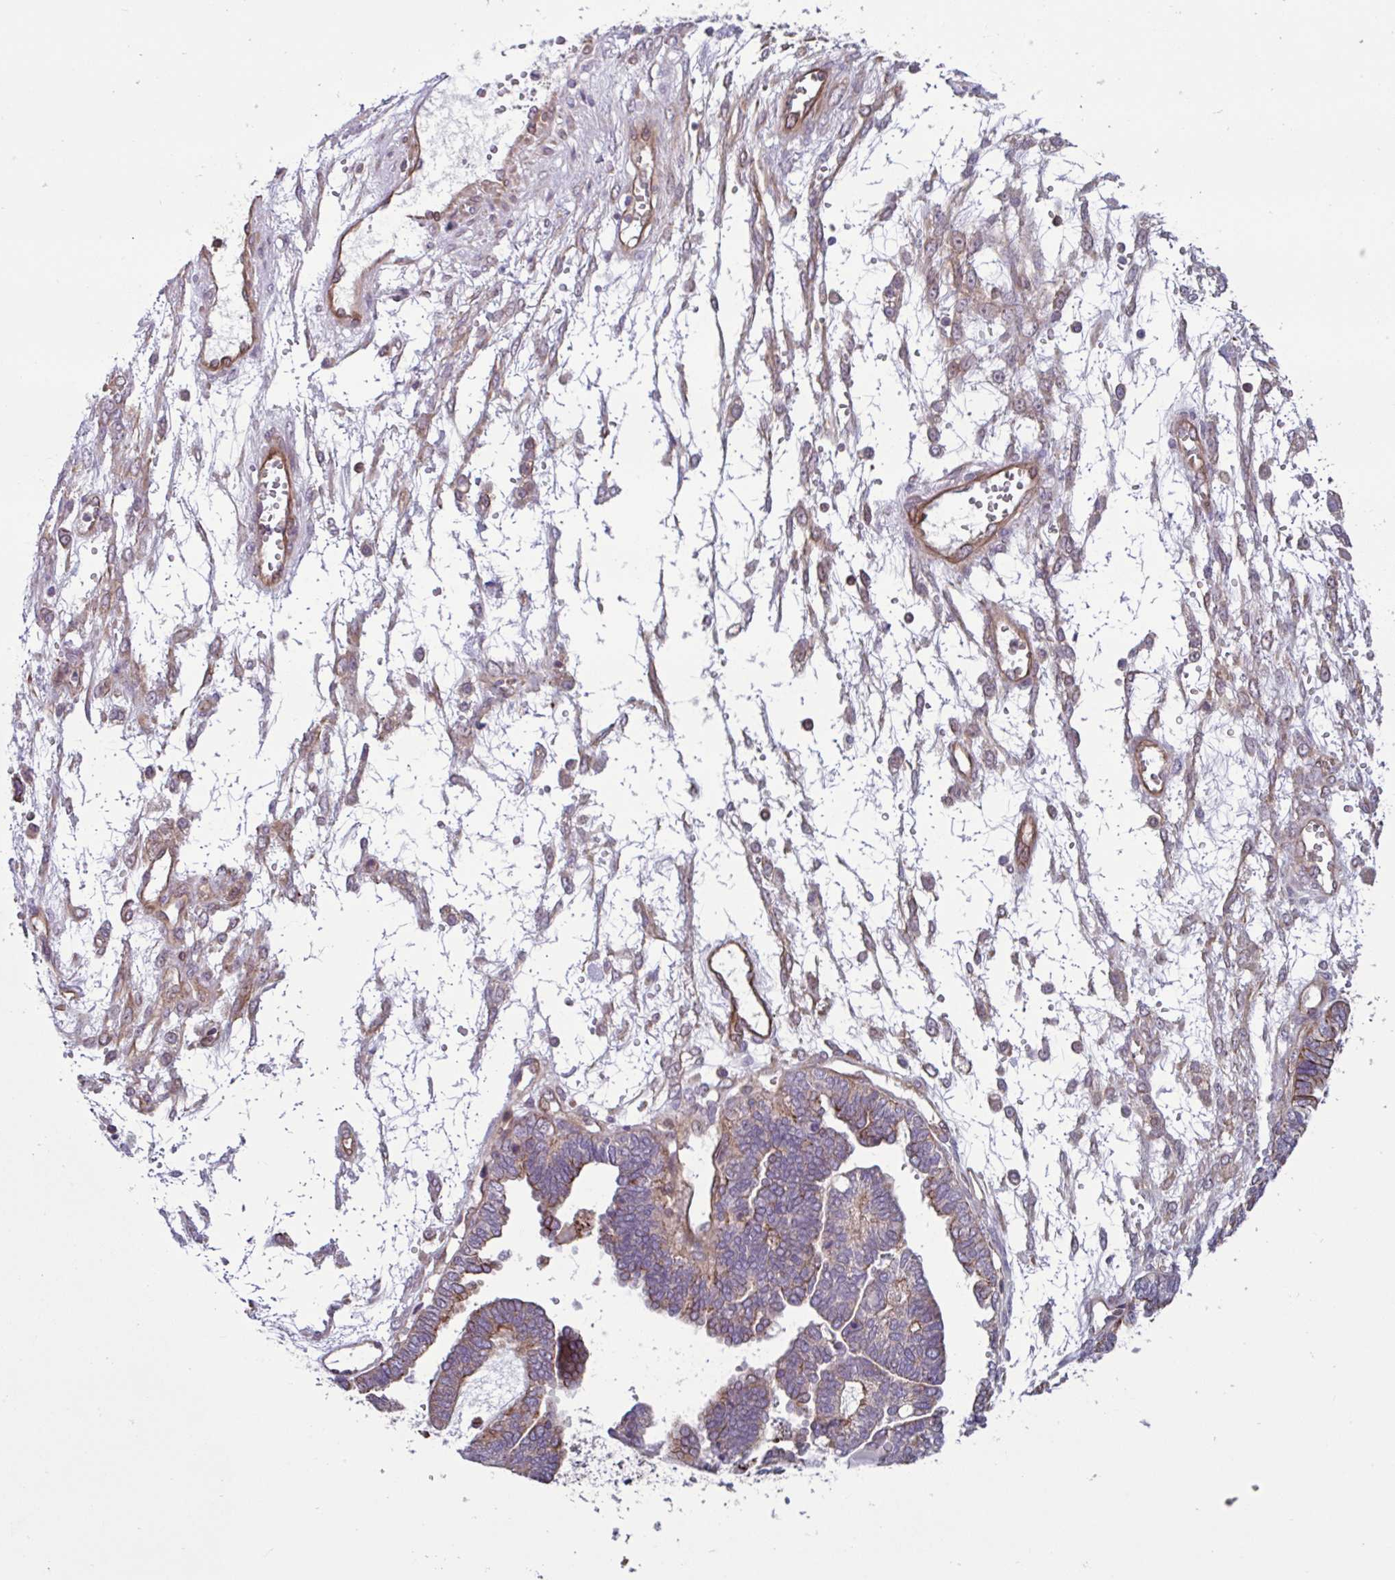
{"staining": {"intensity": "moderate", "quantity": "25%-75%", "location": "cytoplasmic/membranous"}, "tissue": "ovarian cancer", "cell_type": "Tumor cells", "image_type": "cancer", "snomed": [{"axis": "morphology", "description": "Cystadenocarcinoma, serous, NOS"}, {"axis": "topography", "description": "Ovary"}], "caption": "Immunohistochemistry (IHC) of human serous cystadenocarcinoma (ovarian) shows medium levels of moderate cytoplasmic/membranous staining in about 25%-75% of tumor cells. (Brightfield microscopy of DAB IHC at high magnification).", "gene": "GLTP", "patient": {"sex": "female", "age": 51}}